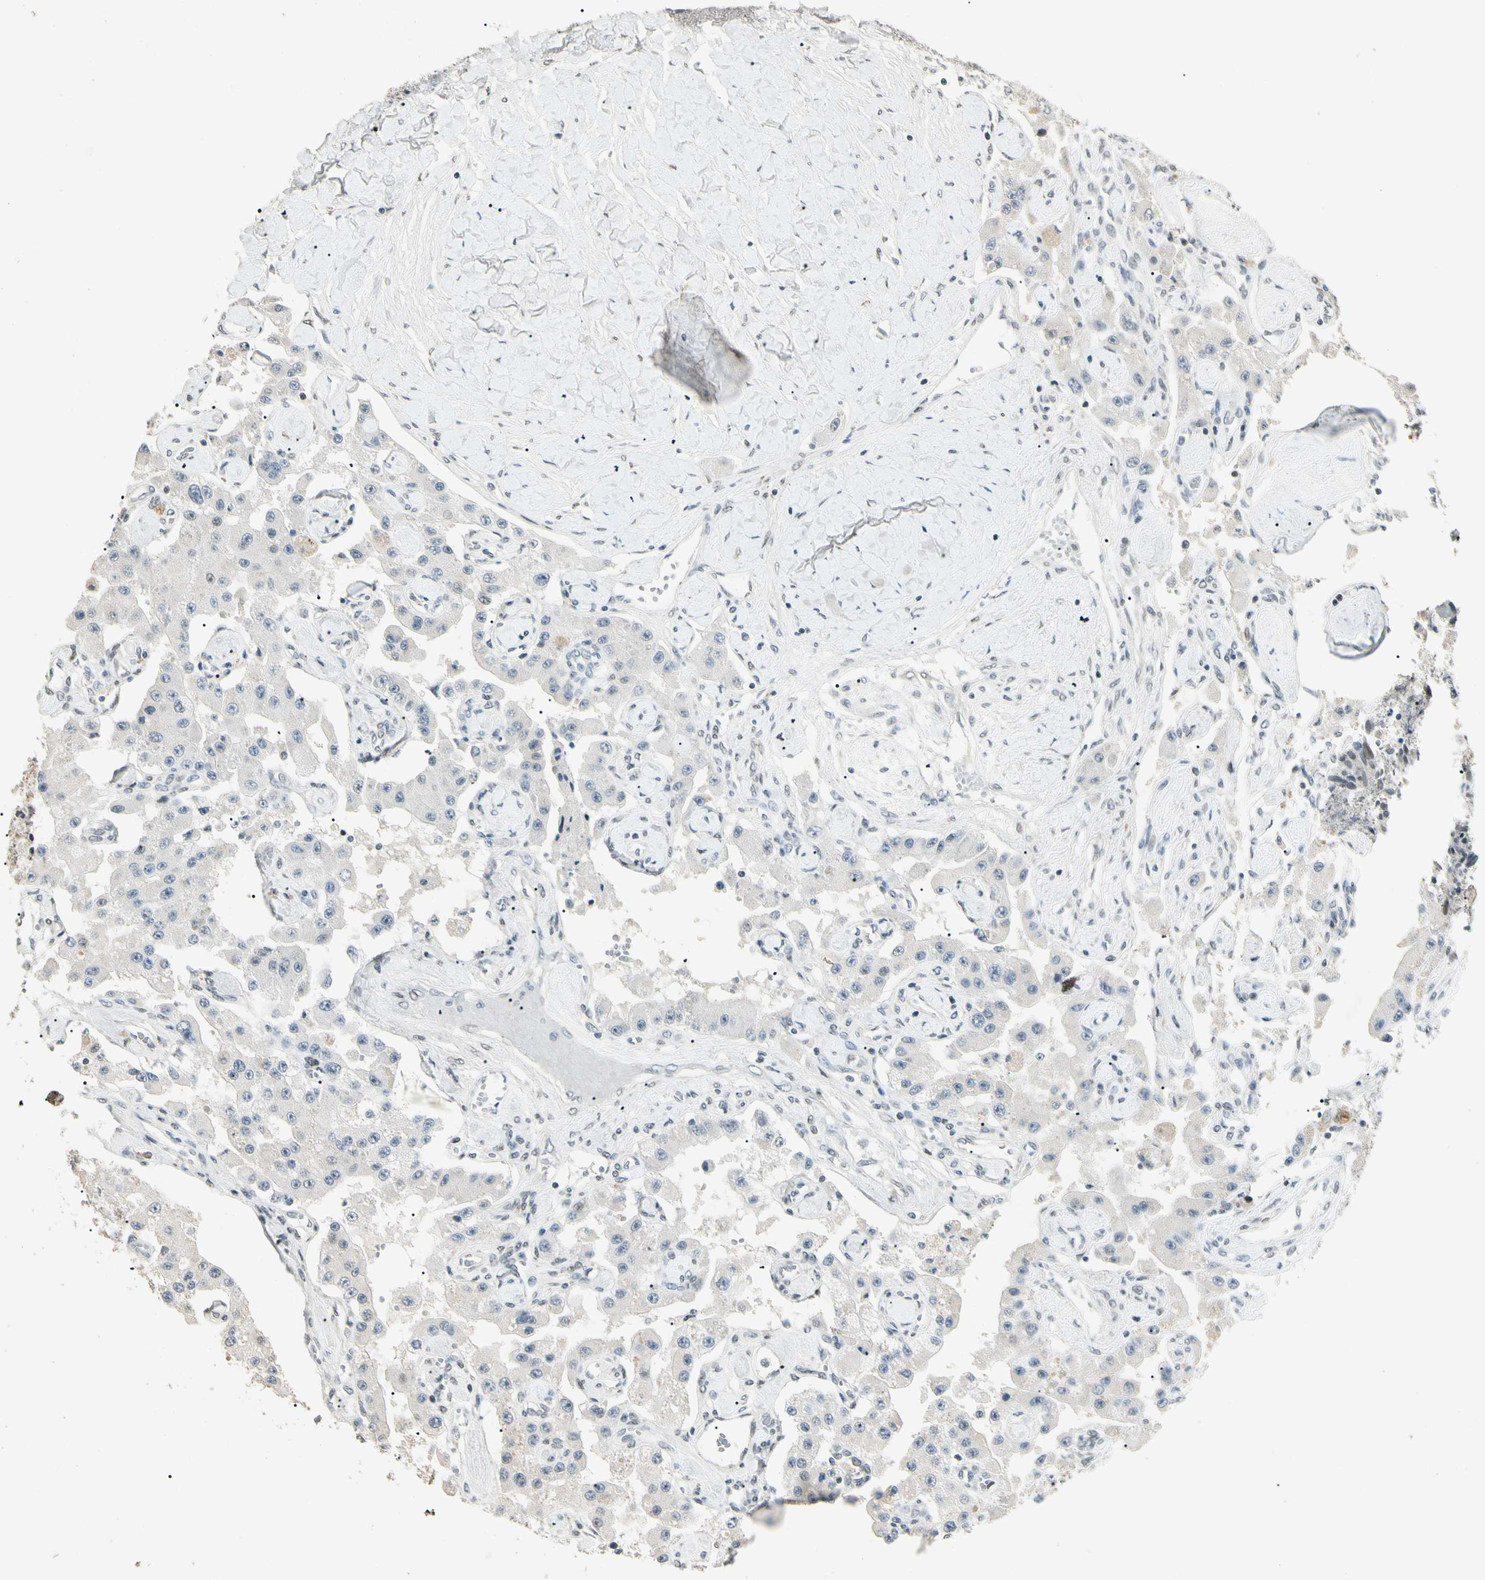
{"staining": {"intensity": "negative", "quantity": "none", "location": "none"}, "tissue": "carcinoid", "cell_type": "Tumor cells", "image_type": "cancer", "snomed": [{"axis": "morphology", "description": "Carcinoid, malignant, NOS"}, {"axis": "topography", "description": "Pancreas"}], "caption": "DAB immunohistochemical staining of human carcinoid displays no significant staining in tumor cells. (DAB (3,3'-diaminobenzidine) immunohistochemistry (IHC) visualized using brightfield microscopy, high magnification).", "gene": "ZBTB4", "patient": {"sex": "male", "age": 41}}